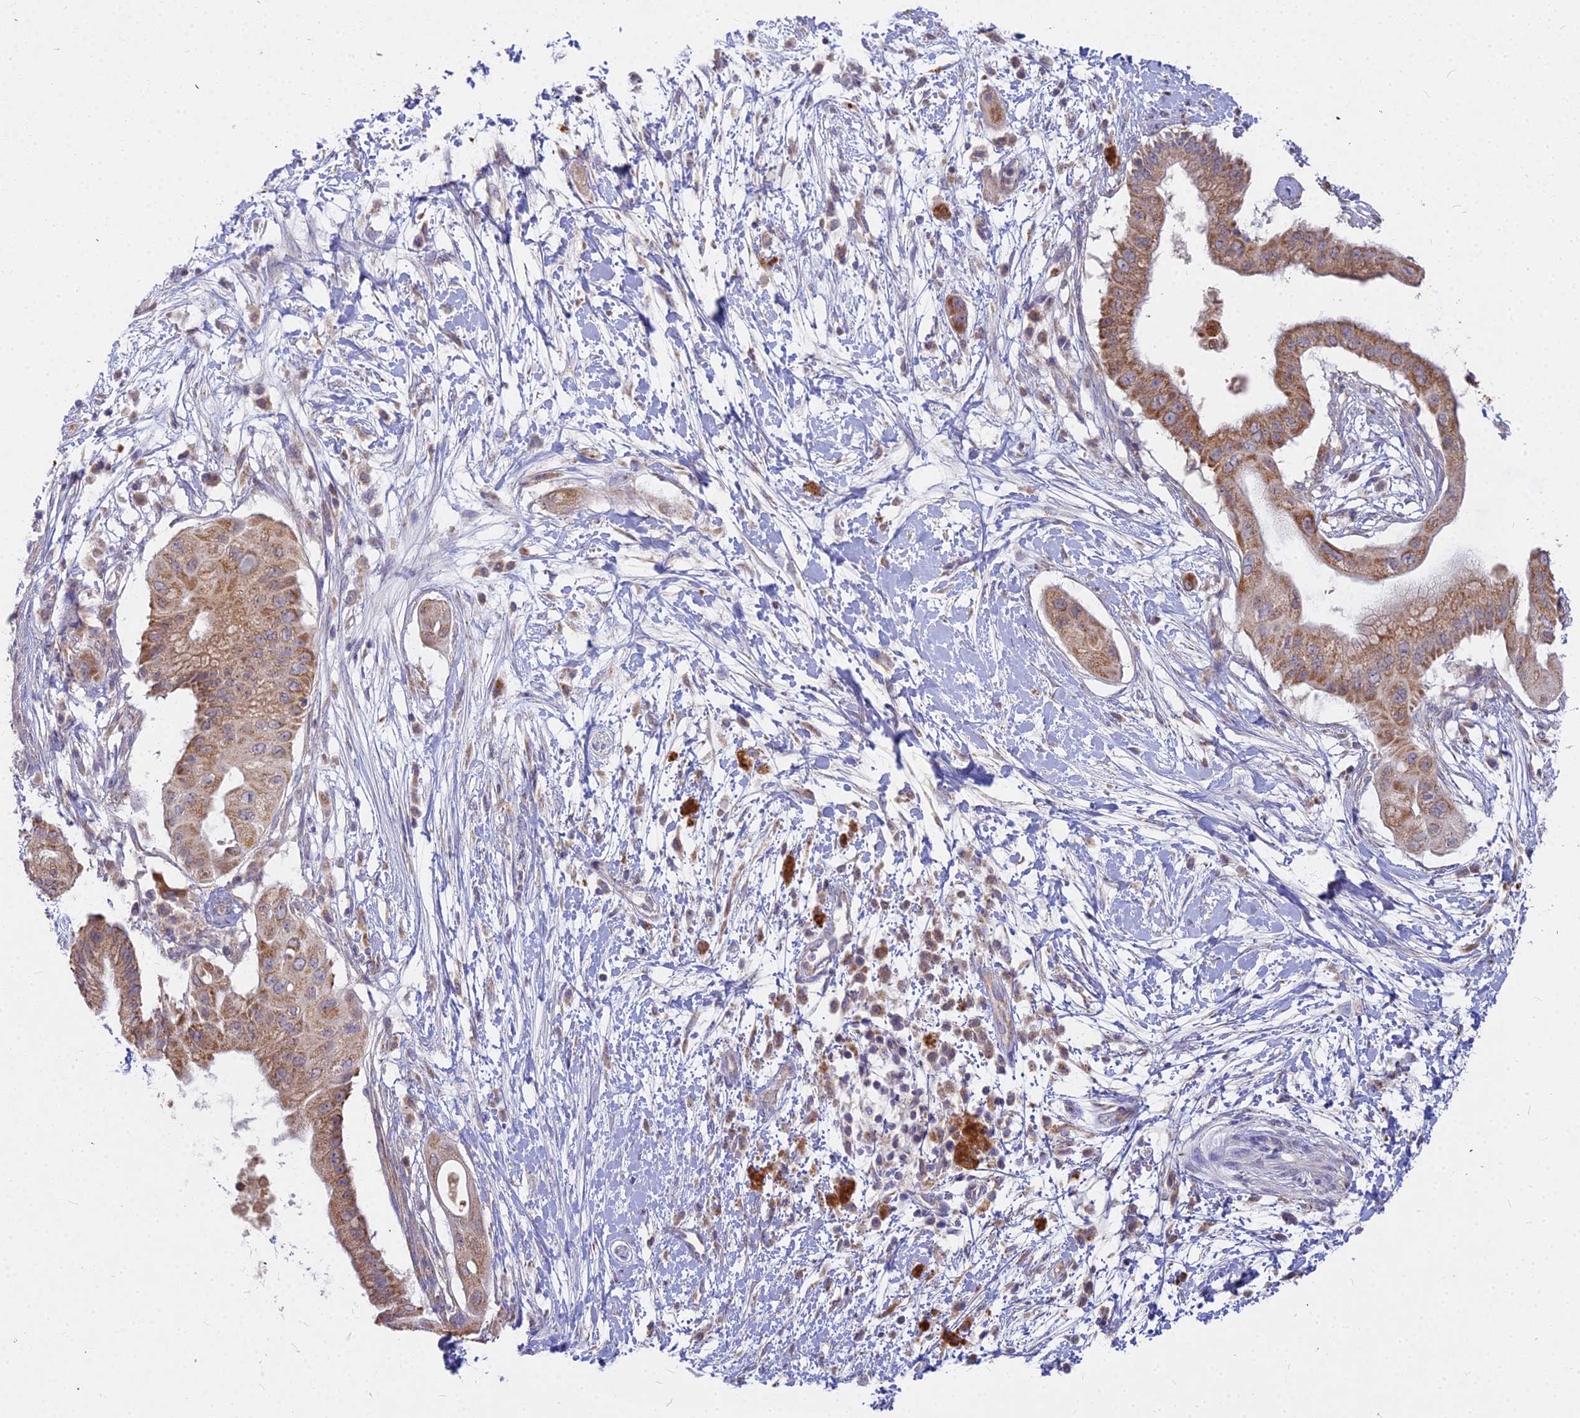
{"staining": {"intensity": "moderate", "quantity": ">75%", "location": "cytoplasmic/membranous"}, "tissue": "pancreatic cancer", "cell_type": "Tumor cells", "image_type": "cancer", "snomed": [{"axis": "morphology", "description": "Adenocarcinoma, NOS"}, {"axis": "topography", "description": "Pancreas"}], "caption": "Protein staining by IHC shows moderate cytoplasmic/membranous positivity in approximately >75% of tumor cells in adenocarcinoma (pancreatic).", "gene": "MICU2", "patient": {"sex": "male", "age": 68}}